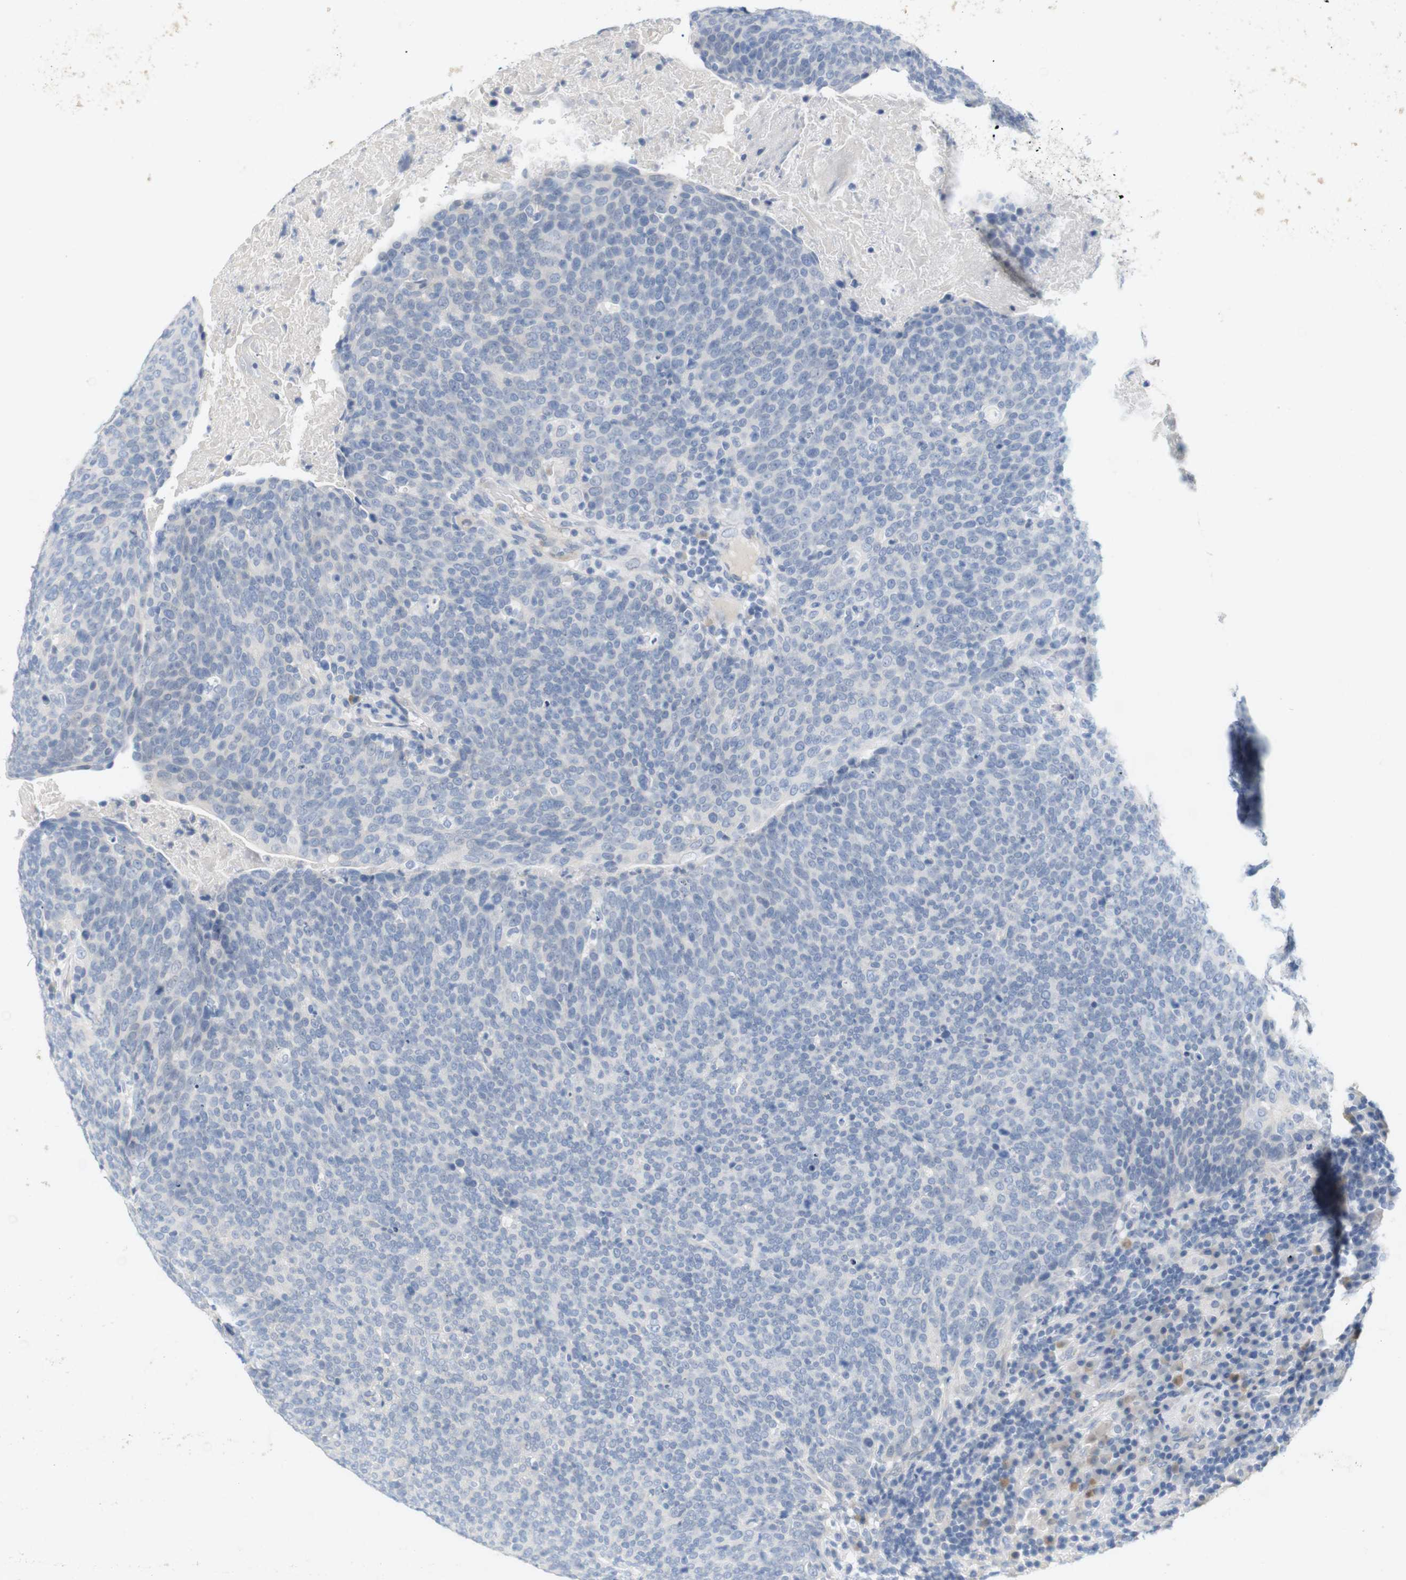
{"staining": {"intensity": "negative", "quantity": "none", "location": "none"}, "tissue": "head and neck cancer", "cell_type": "Tumor cells", "image_type": "cancer", "snomed": [{"axis": "morphology", "description": "Squamous cell carcinoma, NOS"}, {"axis": "morphology", "description": "Squamous cell carcinoma, metastatic, NOS"}, {"axis": "topography", "description": "Lymph node"}, {"axis": "topography", "description": "Head-Neck"}], "caption": "Tumor cells are negative for brown protein staining in metastatic squamous cell carcinoma (head and neck).", "gene": "RGS9", "patient": {"sex": "male", "age": 62}}